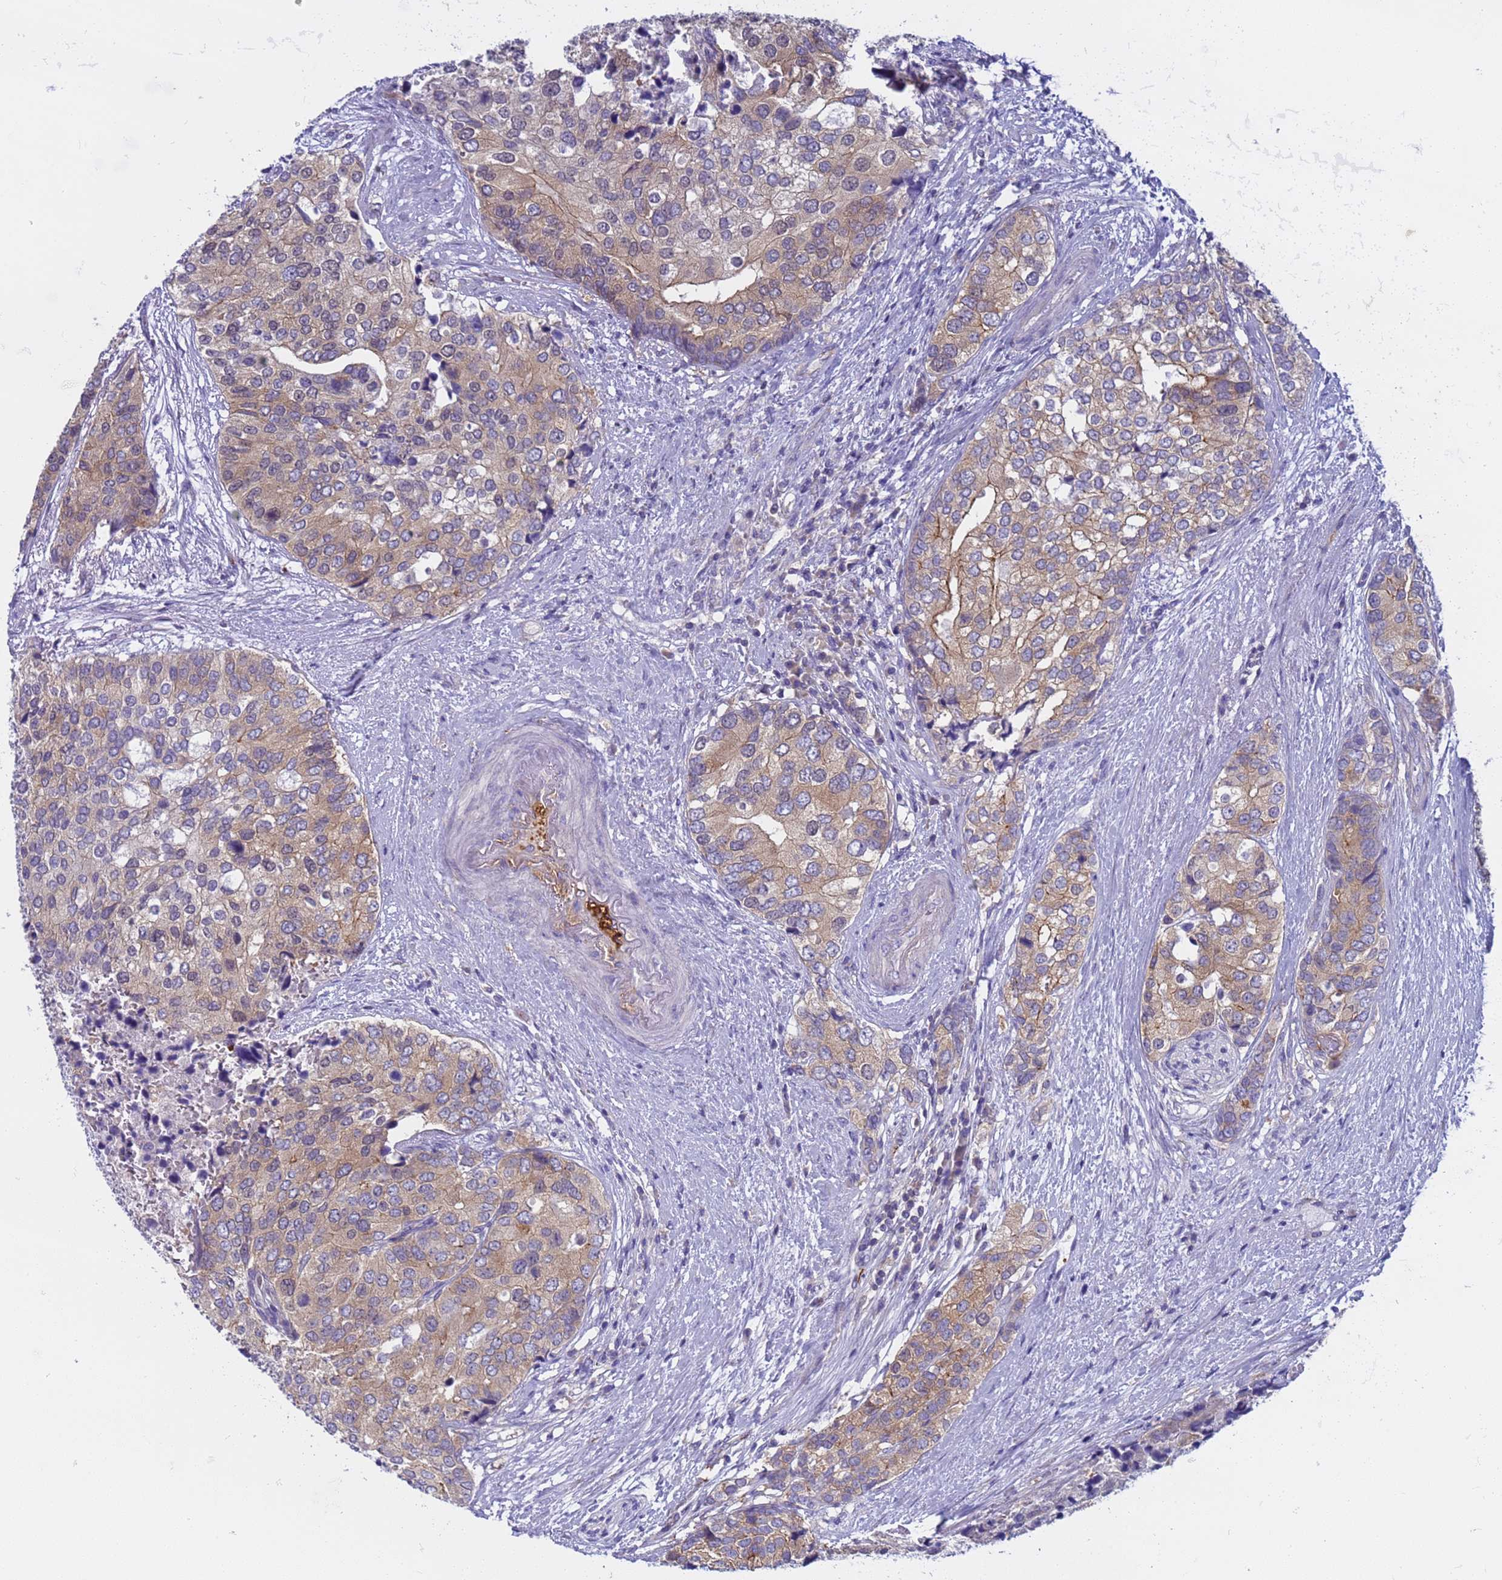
{"staining": {"intensity": "weak", "quantity": ">75%", "location": "cytoplasmic/membranous"}, "tissue": "prostate cancer", "cell_type": "Tumor cells", "image_type": "cancer", "snomed": [{"axis": "morphology", "description": "Adenocarcinoma, High grade"}, {"axis": "topography", "description": "Prostate"}], "caption": "Immunohistochemical staining of prostate cancer reveals low levels of weak cytoplasmic/membranous protein staining in approximately >75% of tumor cells.", "gene": "CAPN7", "patient": {"sex": "male", "age": 62}}